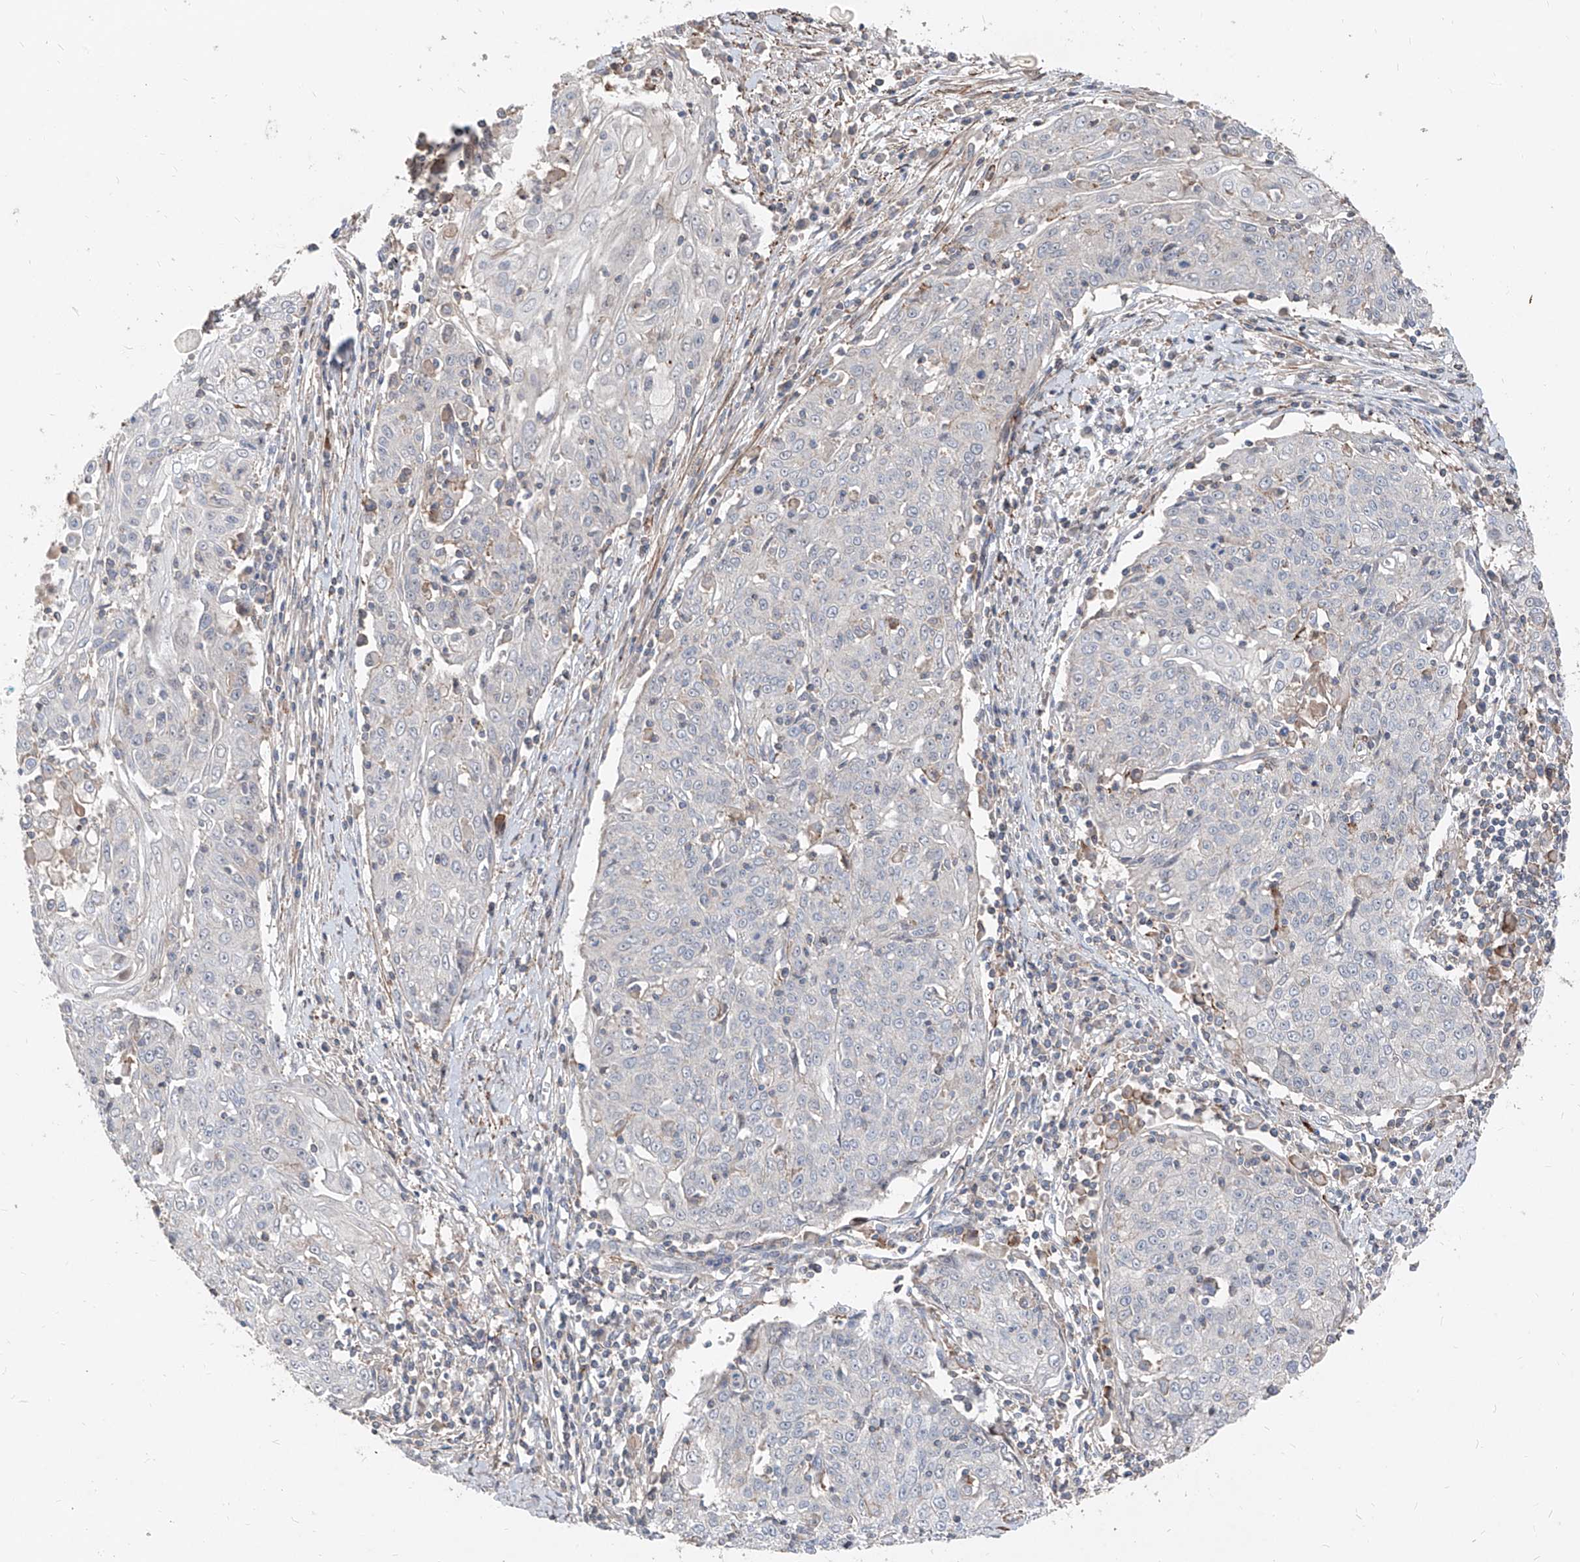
{"staining": {"intensity": "negative", "quantity": "none", "location": "none"}, "tissue": "cervical cancer", "cell_type": "Tumor cells", "image_type": "cancer", "snomed": [{"axis": "morphology", "description": "Squamous cell carcinoma, NOS"}, {"axis": "topography", "description": "Cervix"}], "caption": "Immunohistochemistry histopathology image of human cervical squamous cell carcinoma stained for a protein (brown), which reveals no expression in tumor cells. The staining was performed using DAB (3,3'-diaminobenzidine) to visualize the protein expression in brown, while the nuclei were stained in blue with hematoxylin (Magnification: 20x).", "gene": "UFD1", "patient": {"sex": "female", "age": 48}}